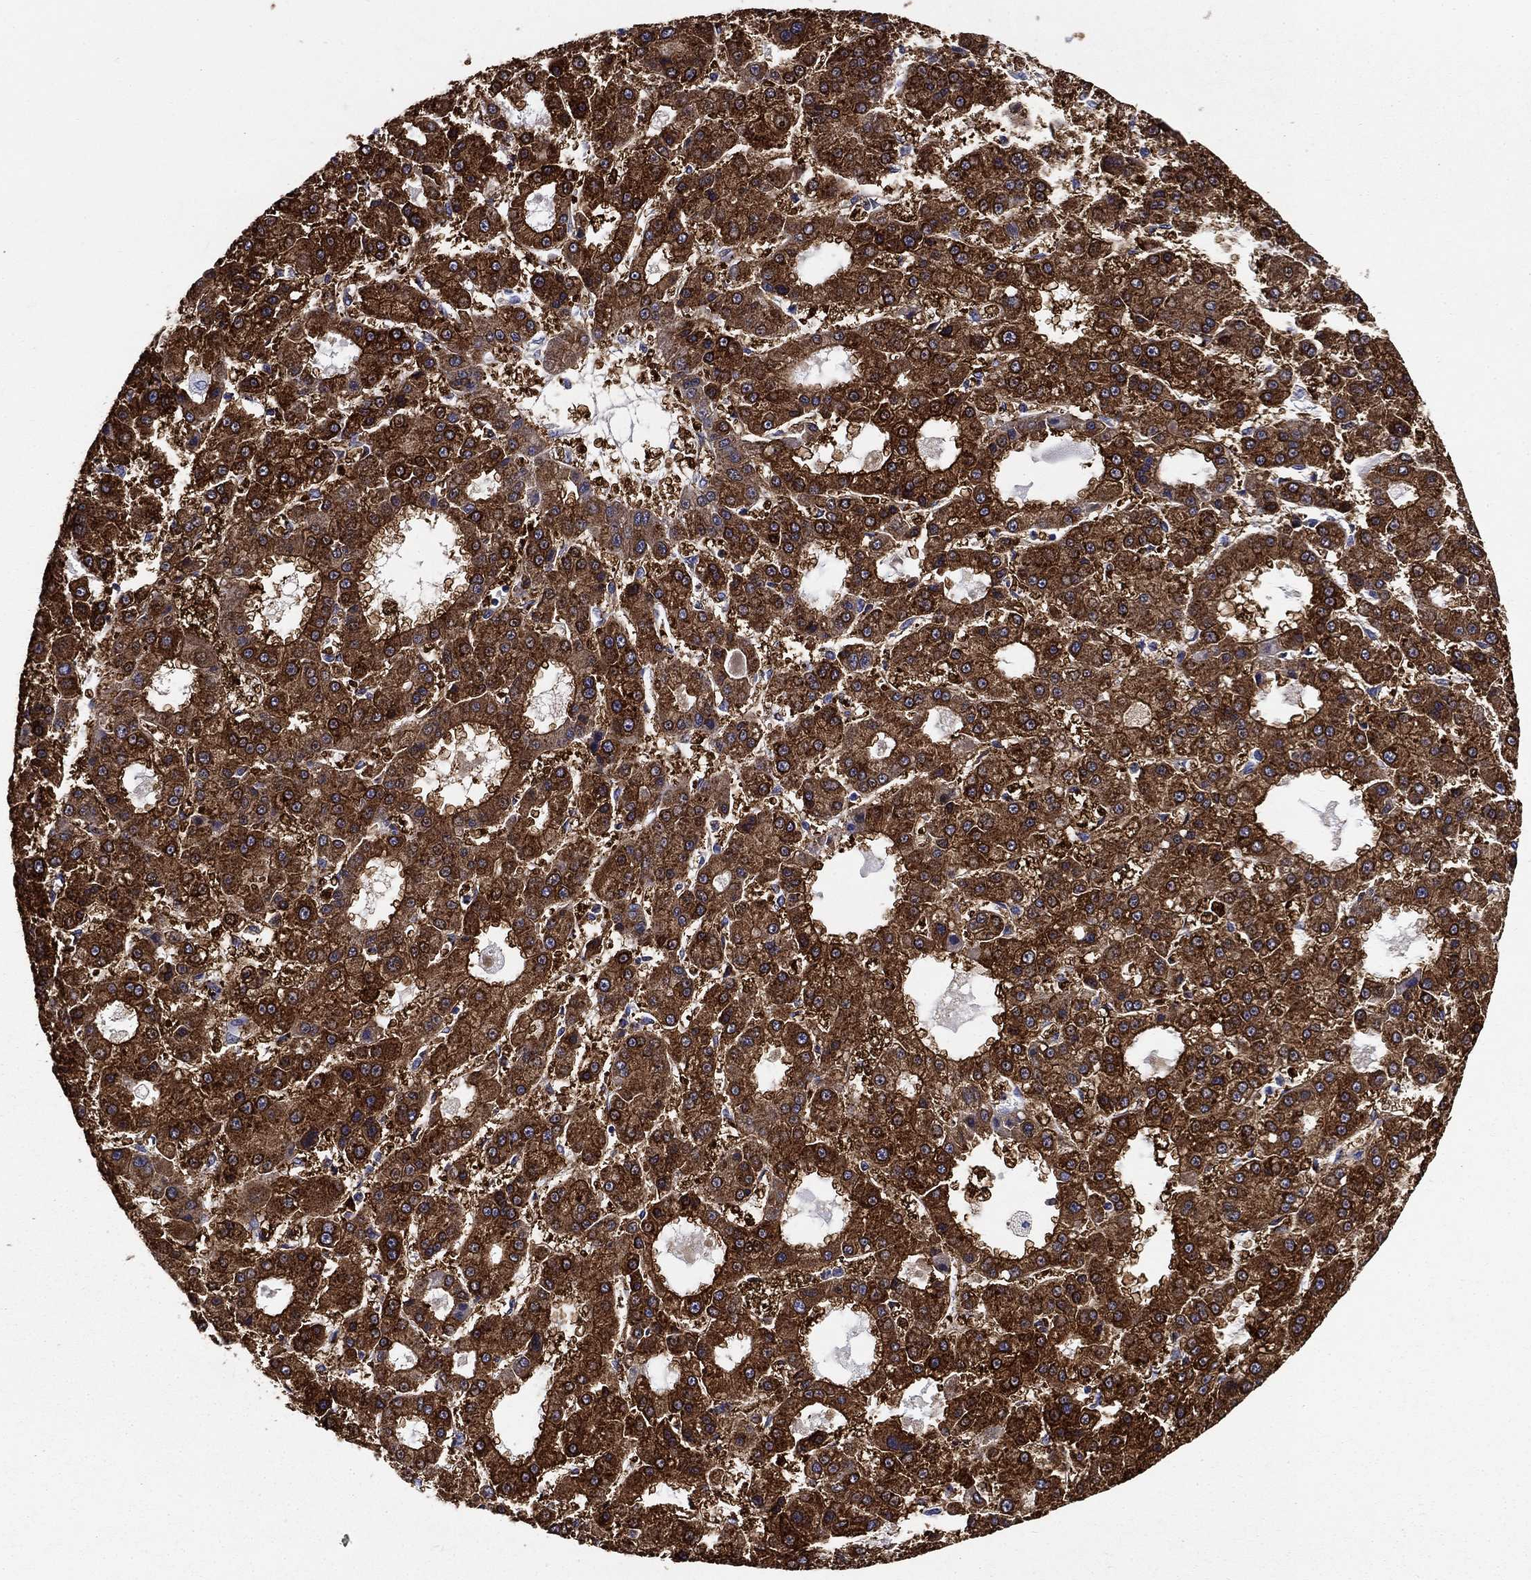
{"staining": {"intensity": "strong", "quantity": ">75%", "location": "cytoplasmic/membranous"}, "tissue": "liver cancer", "cell_type": "Tumor cells", "image_type": "cancer", "snomed": [{"axis": "morphology", "description": "Carcinoma, Hepatocellular, NOS"}, {"axis": "topography", "description": "Liver"}], "caption": "Protein expression analysis of liver hepatocellular carcinoma demonstrates strong cytoplasmic/membranous expression in approximately >75% of tumor cells.", "gene": "UPB1", "patient": {"sex": "male", "age": 70}}